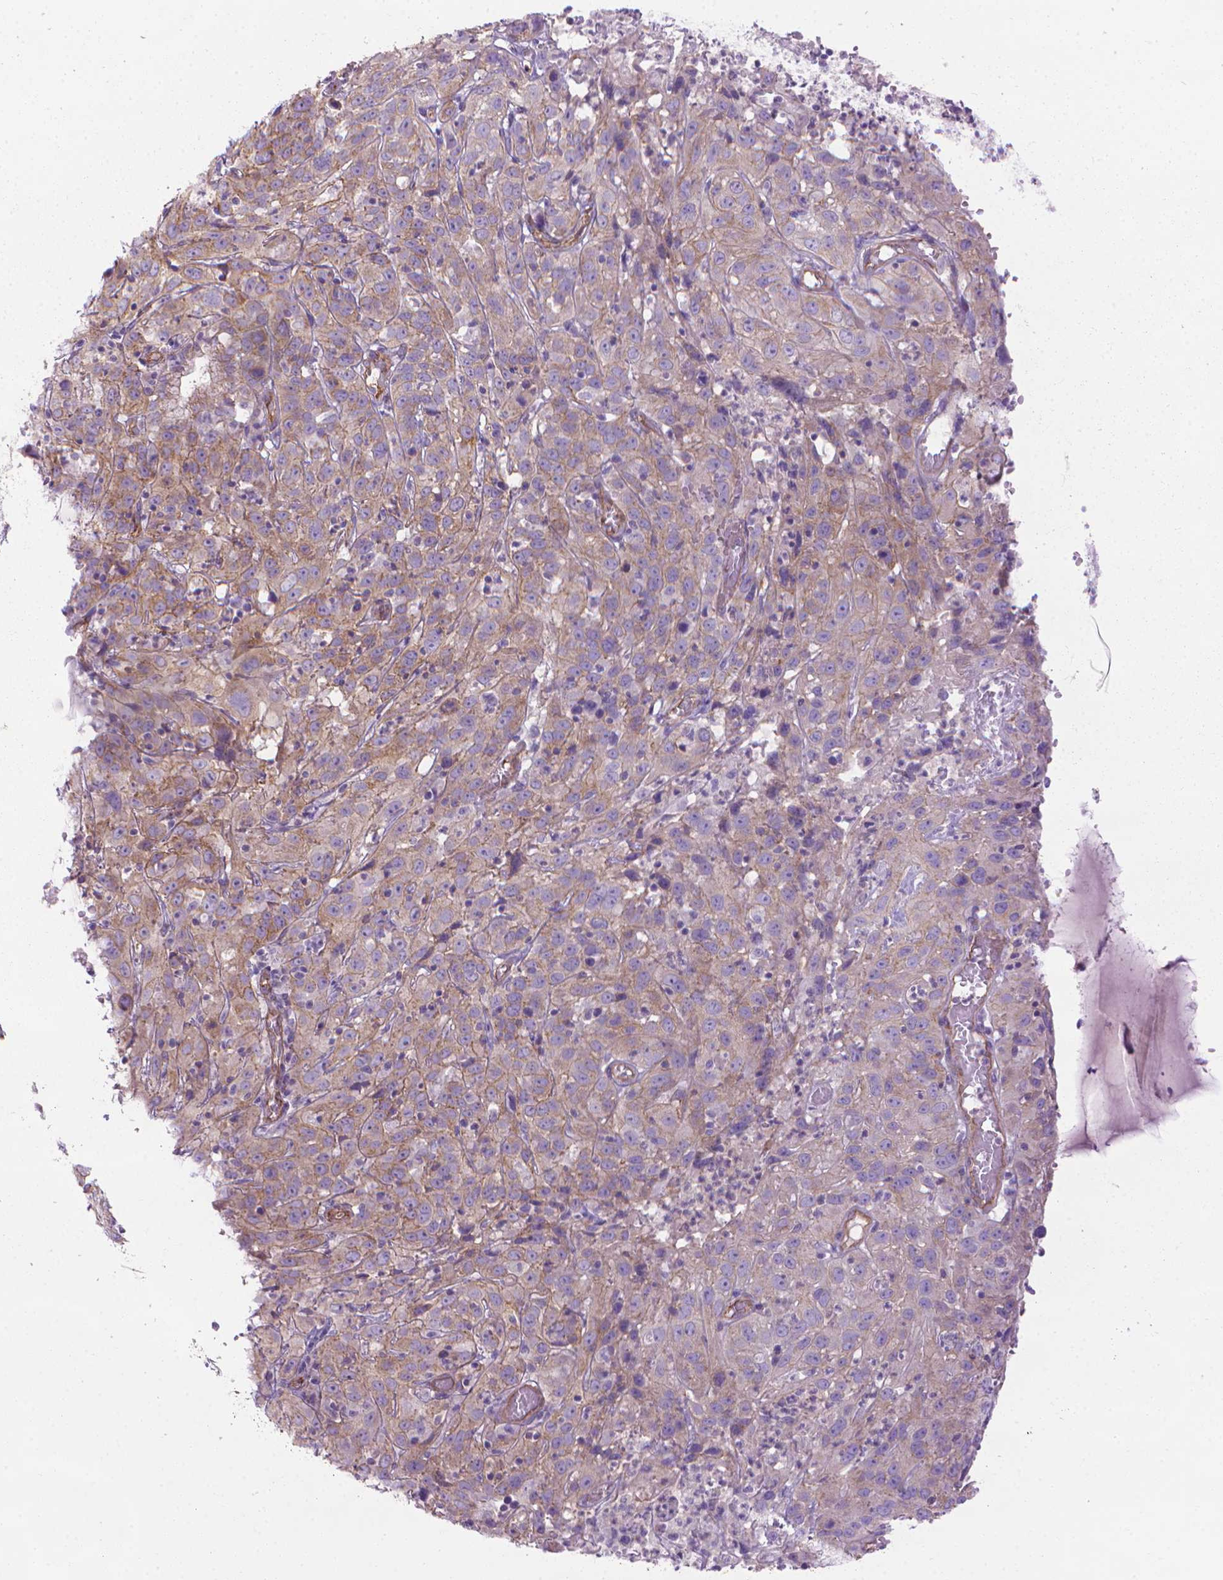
{"staining": {"intensity": "weak", "quantity": "25%-75%", "location": "cytoplasmic/membranous"}, "tissue": "cervical cancer", "cell_type": "Tumor cells", "image_type": "cancer", "snomed": [{"axis": "morphology", "description": "Squamous cell carcinoma, NOS"}, {"axis": "topography", "description": "Cervix"}], "caption": "Protein staining exhibits weak cytoplasmic/membranous positivity in about 25%-75% of tumor cells in cervical cancer (squamous cell carcinoma).", "gene": "TENT5A", "patient": {"sex": "female", "age": 32}}